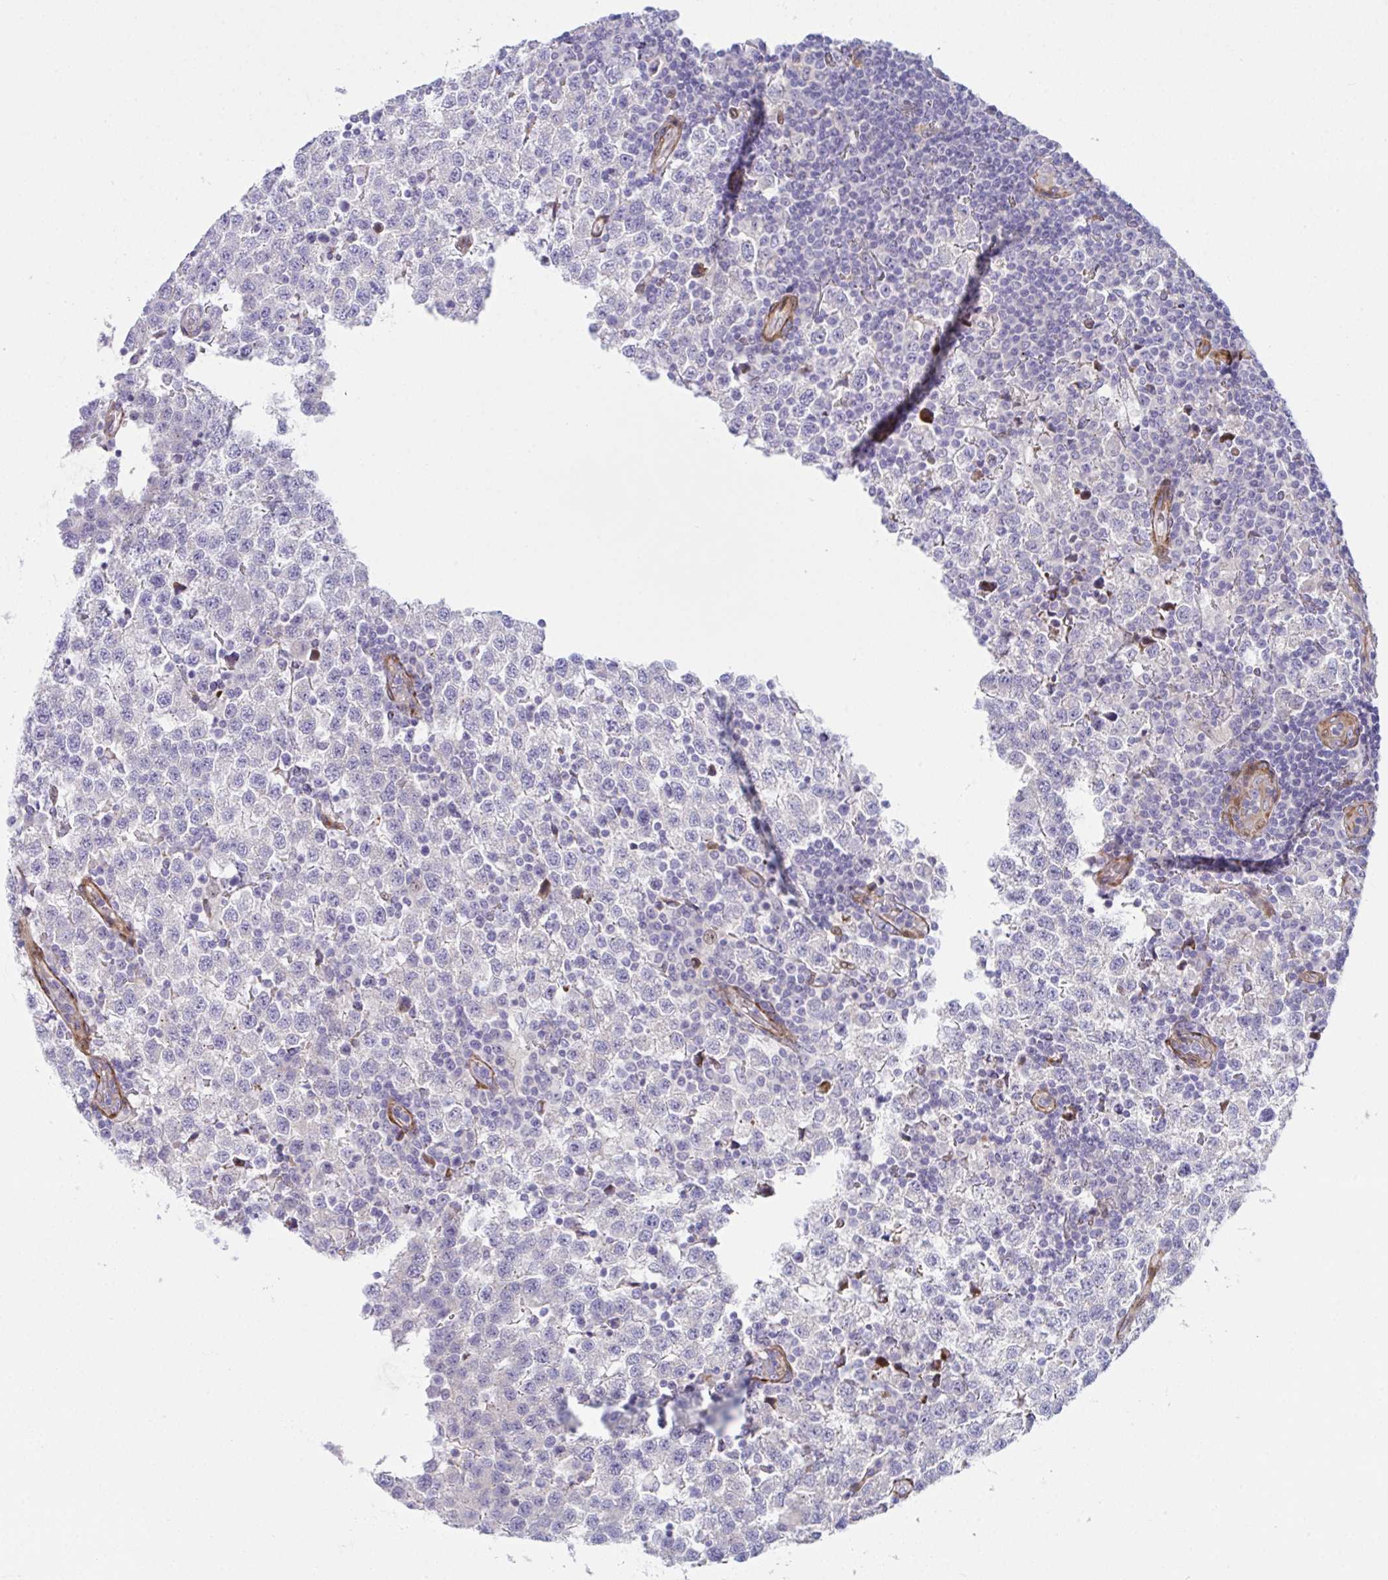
{"staining": {"intensity": "negative", "quantity": "none", "location": "none"}, "tissue": "testis cancer", "cell_type": "Tumor cells", "image_type": "cancer", "snomed": [{"axis": "morphology", "description": "Seminoma, NOS"}, {"axis": "topography", "description": "Testis"}], "caption": "Tumor cells show no significant protein expression in testis cancer. Brightfield microscopy of immunohistochemistry (IHC) stained with DAB (3,3'-diaminobenzidine) (brown) and hematoxylin (blue), captured at high magnification.", "gene": "ZNF713", "patient": {"sex": "male", "age": 34}}